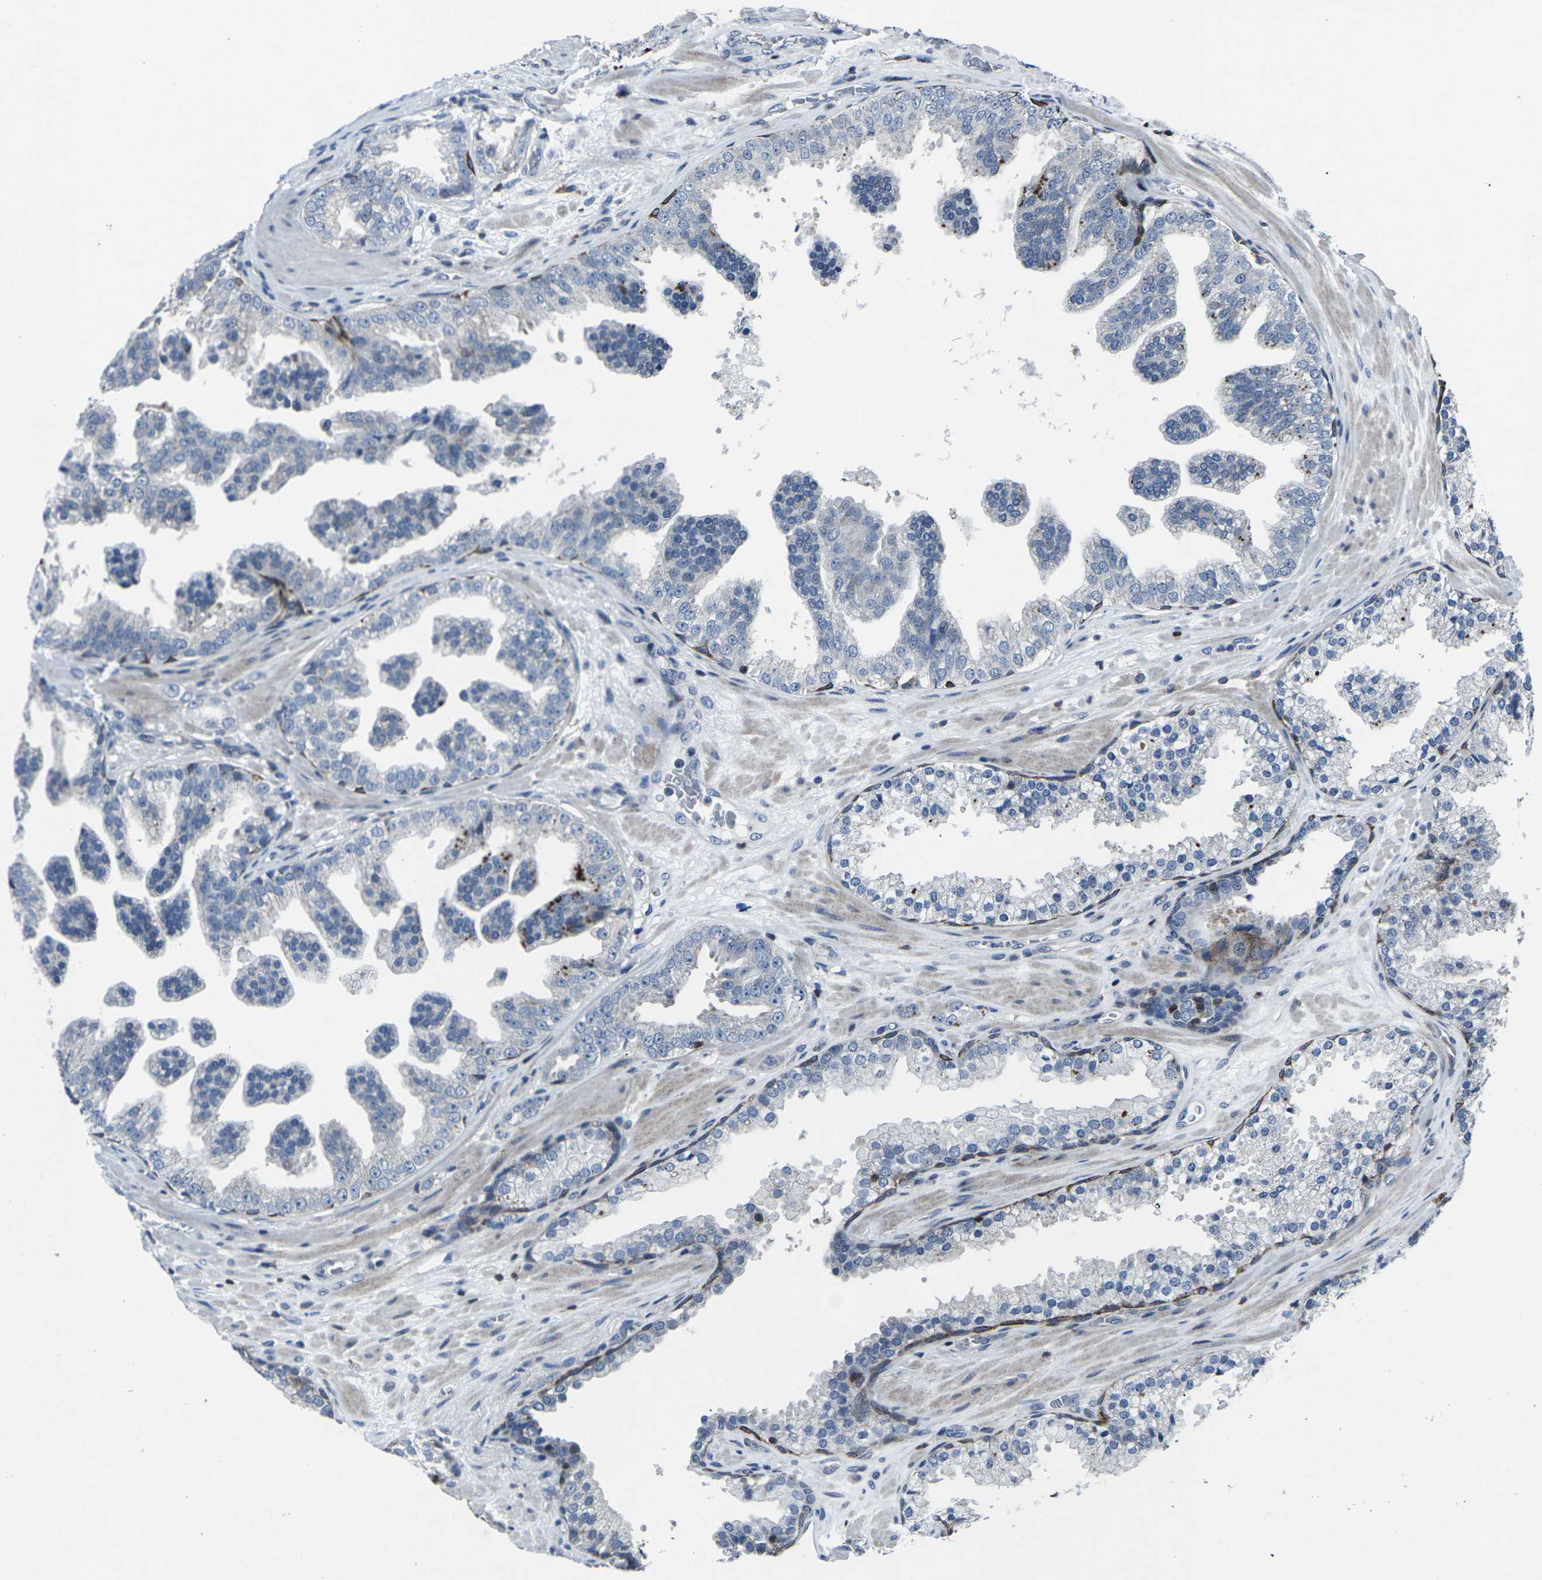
{"staining": {"intensity": "negative", "quantity": "none", "location": "none"}, "tissue": "prostate cancer", "cell_type": "Tumor cells", "image_type": "cancer", "snomed": [{"axis": "morphology", "description": "Adenocarcinoma, High grade"}, {"axis": "topography", "description": "Prostate"}], "caption": "Tumor cells show no significant positivity in high-grade adenocarcinoma (prostate).", "gene": "STAT4", "patient": {"sex": "male", "age": 65}}